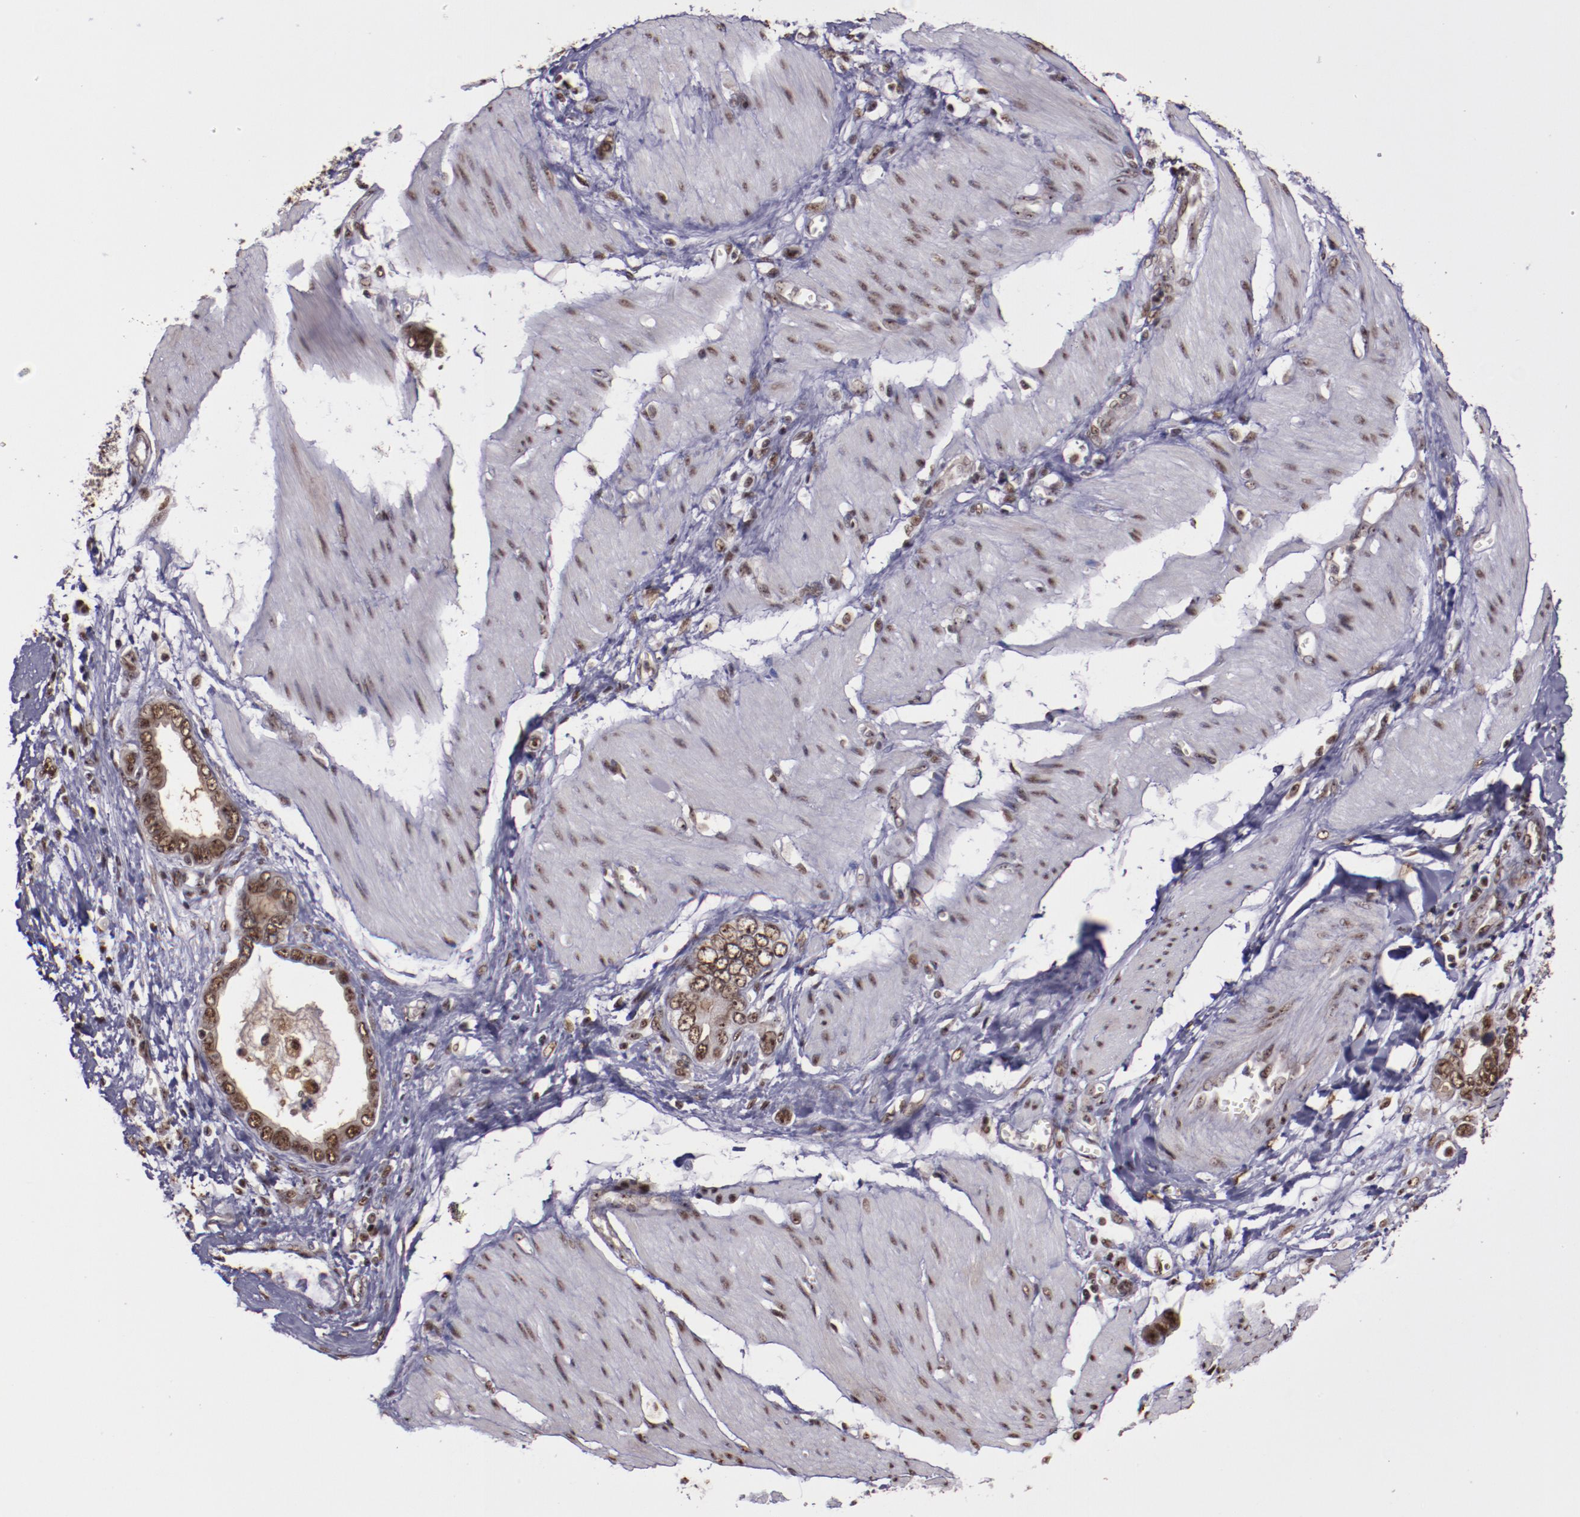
{"staining": {"intensity": "moderate", "quantity": ">75%", "location": "cytoplasmic/membranous,nuclear"}, "tissue": "stomach cancer", "cell_type": "Tumor cells", "image_type": "cancer", "snomed": [{"axis": "morphology", "description": "Adenocarcinoma, NOS"}, {"axis": "topography", "description": "Stomach"}], "caption": "Immunohistochemistry (IHC) histopathology image of neoplastic tissue: stomach cancer stained using IHC demonstrates medium levels of moderate protein expression localized specifically in the cytoplasmic/membranous and nuclear of tumor cells, appearing as a cytoplasmic/membranous and nuclear brown color.", "gene": "CECR2", "patient": {"sex": "male", "age": 78}}